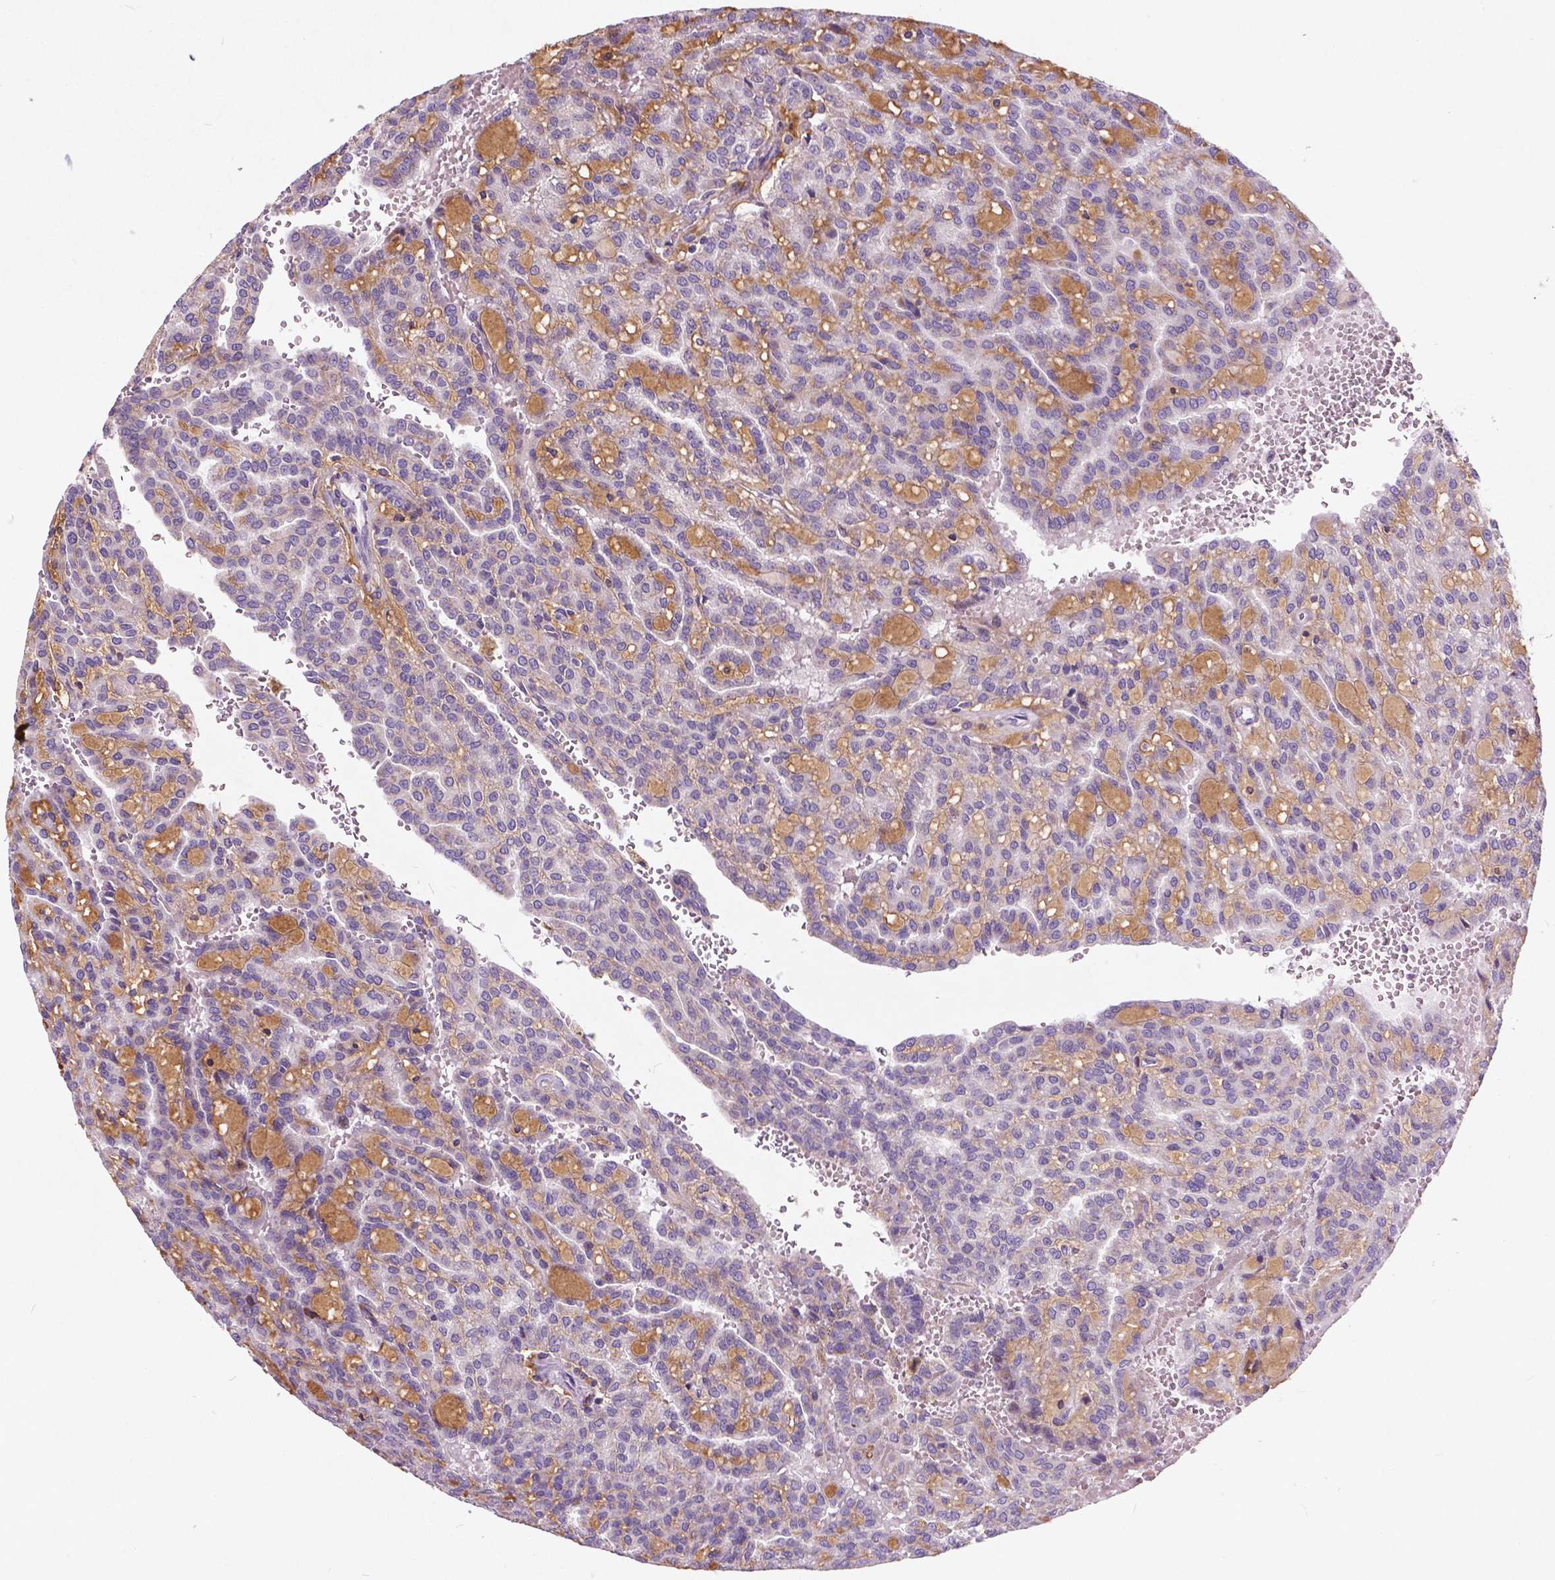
{"staining": {"intensity": "negative", "quantity": "none", "location": "none"}, "tissue": "renal cancer", "cell_type": "Tumor cells", "image_type": "cancer", "snomed": [{"axis": "morphology", "description": "Adenocarcinoma, NOS"}, {"axis": "topography", "description": "Kidney"}], "caption": "Photomicrograph shows no protein expression in tumor cells of renal cancer (adenocarcinoma) tissue.", "gene": "ATG4D", "patient": {"sex": "male", "age": 63}}